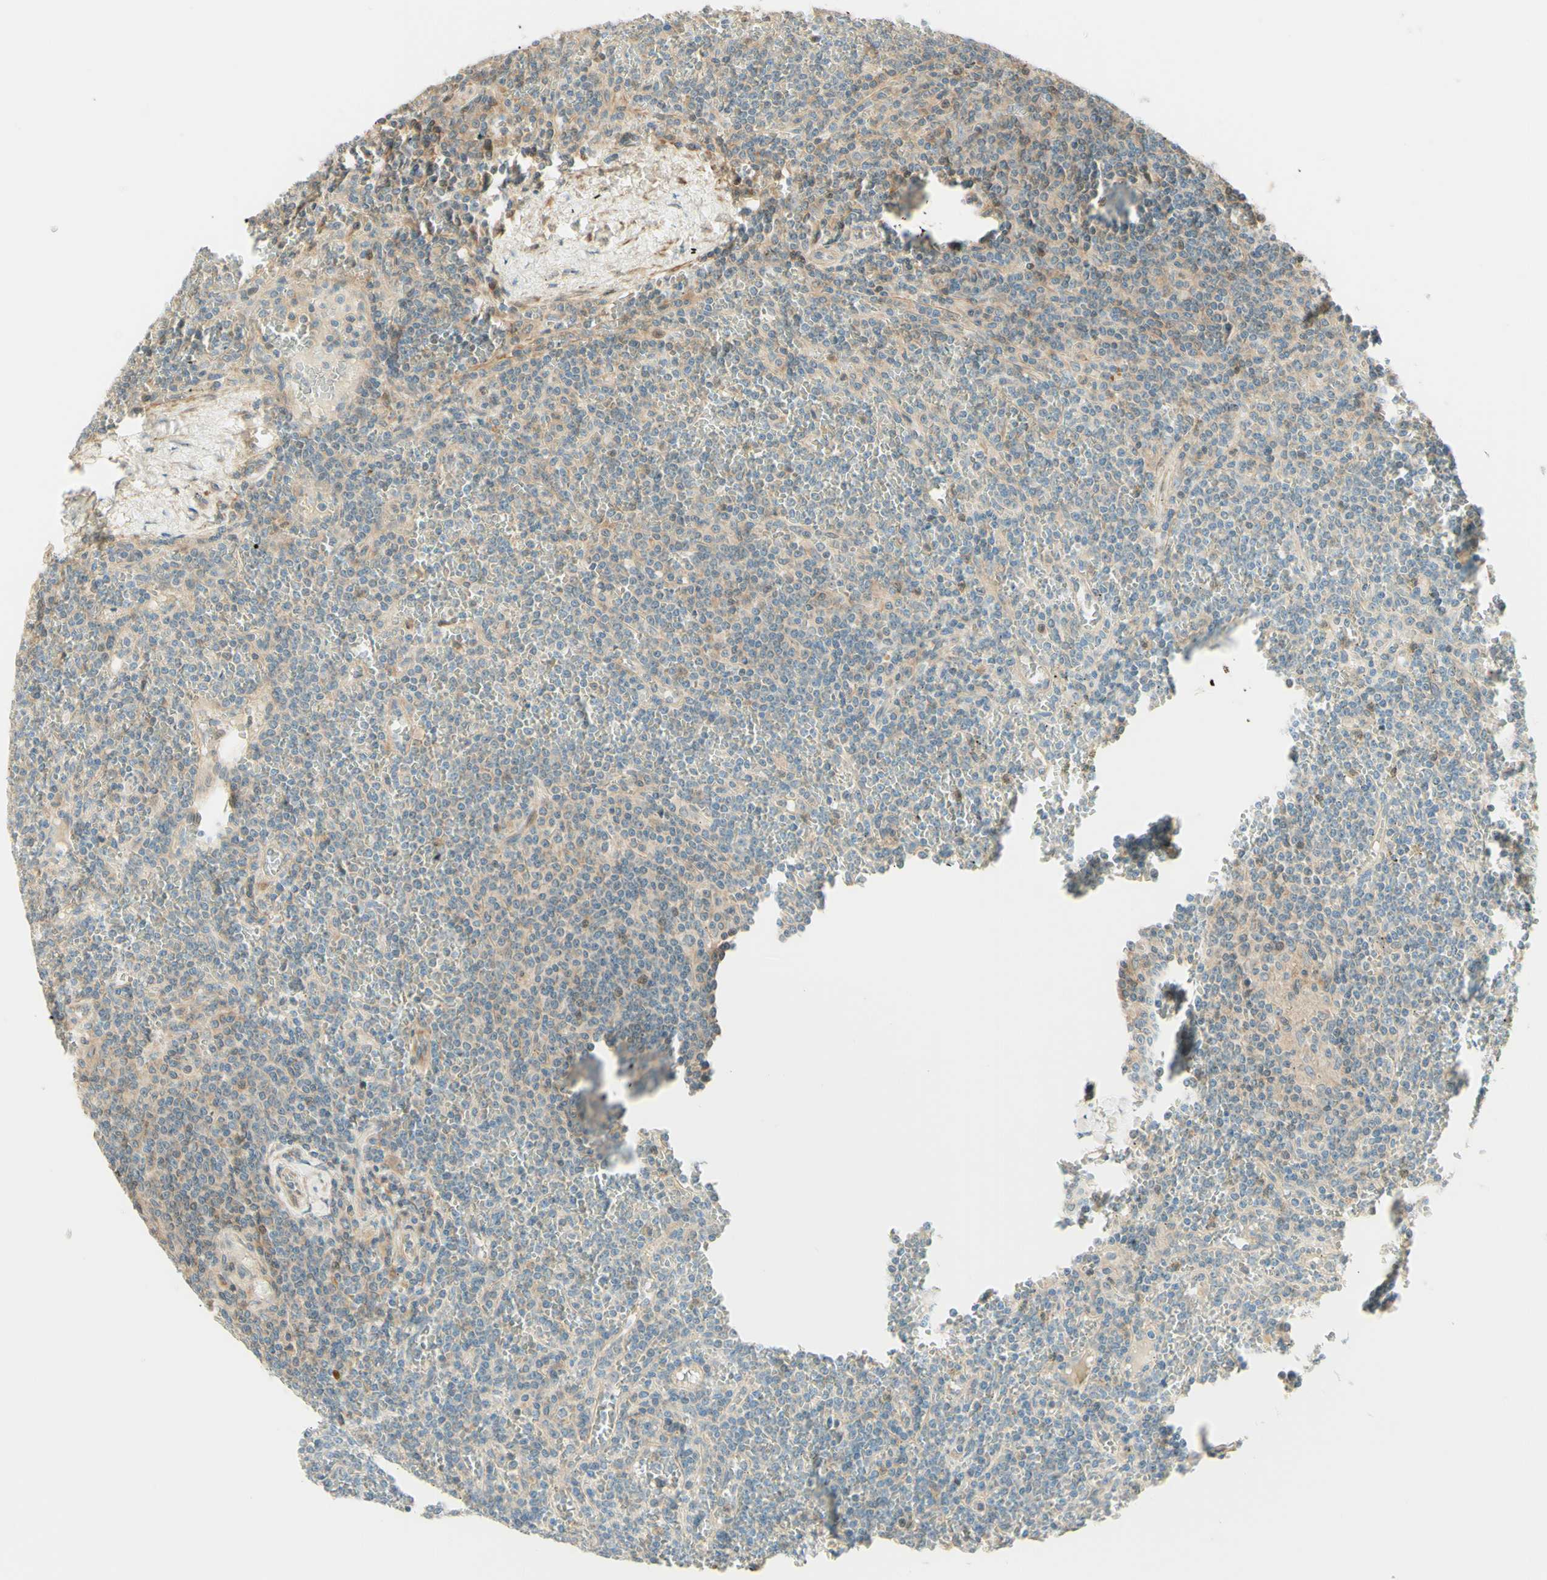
{"staining": {"intensity": "weak", "quantity": ">75%", "location": "cytoplasmic/membranous"}, "tissue": "lymphoma", "cell_type": "Tumor cells", "image_type": "cancer", "snomed": [{"axis": "morphology", "description": "Malignant lymphoma, non-Hodgkin's type, Low grade"}, {"axis": "topography", "description": "Spleen"}], "caption": "IHC histopathology image of lymphoma stained for a protein (brown), which demonstrates low levels of weak cytoplasmic/membranous expression in about >75% of tumor cells.", "gene": "PROM1", "patient": {"sex": "female", "age": 19}}